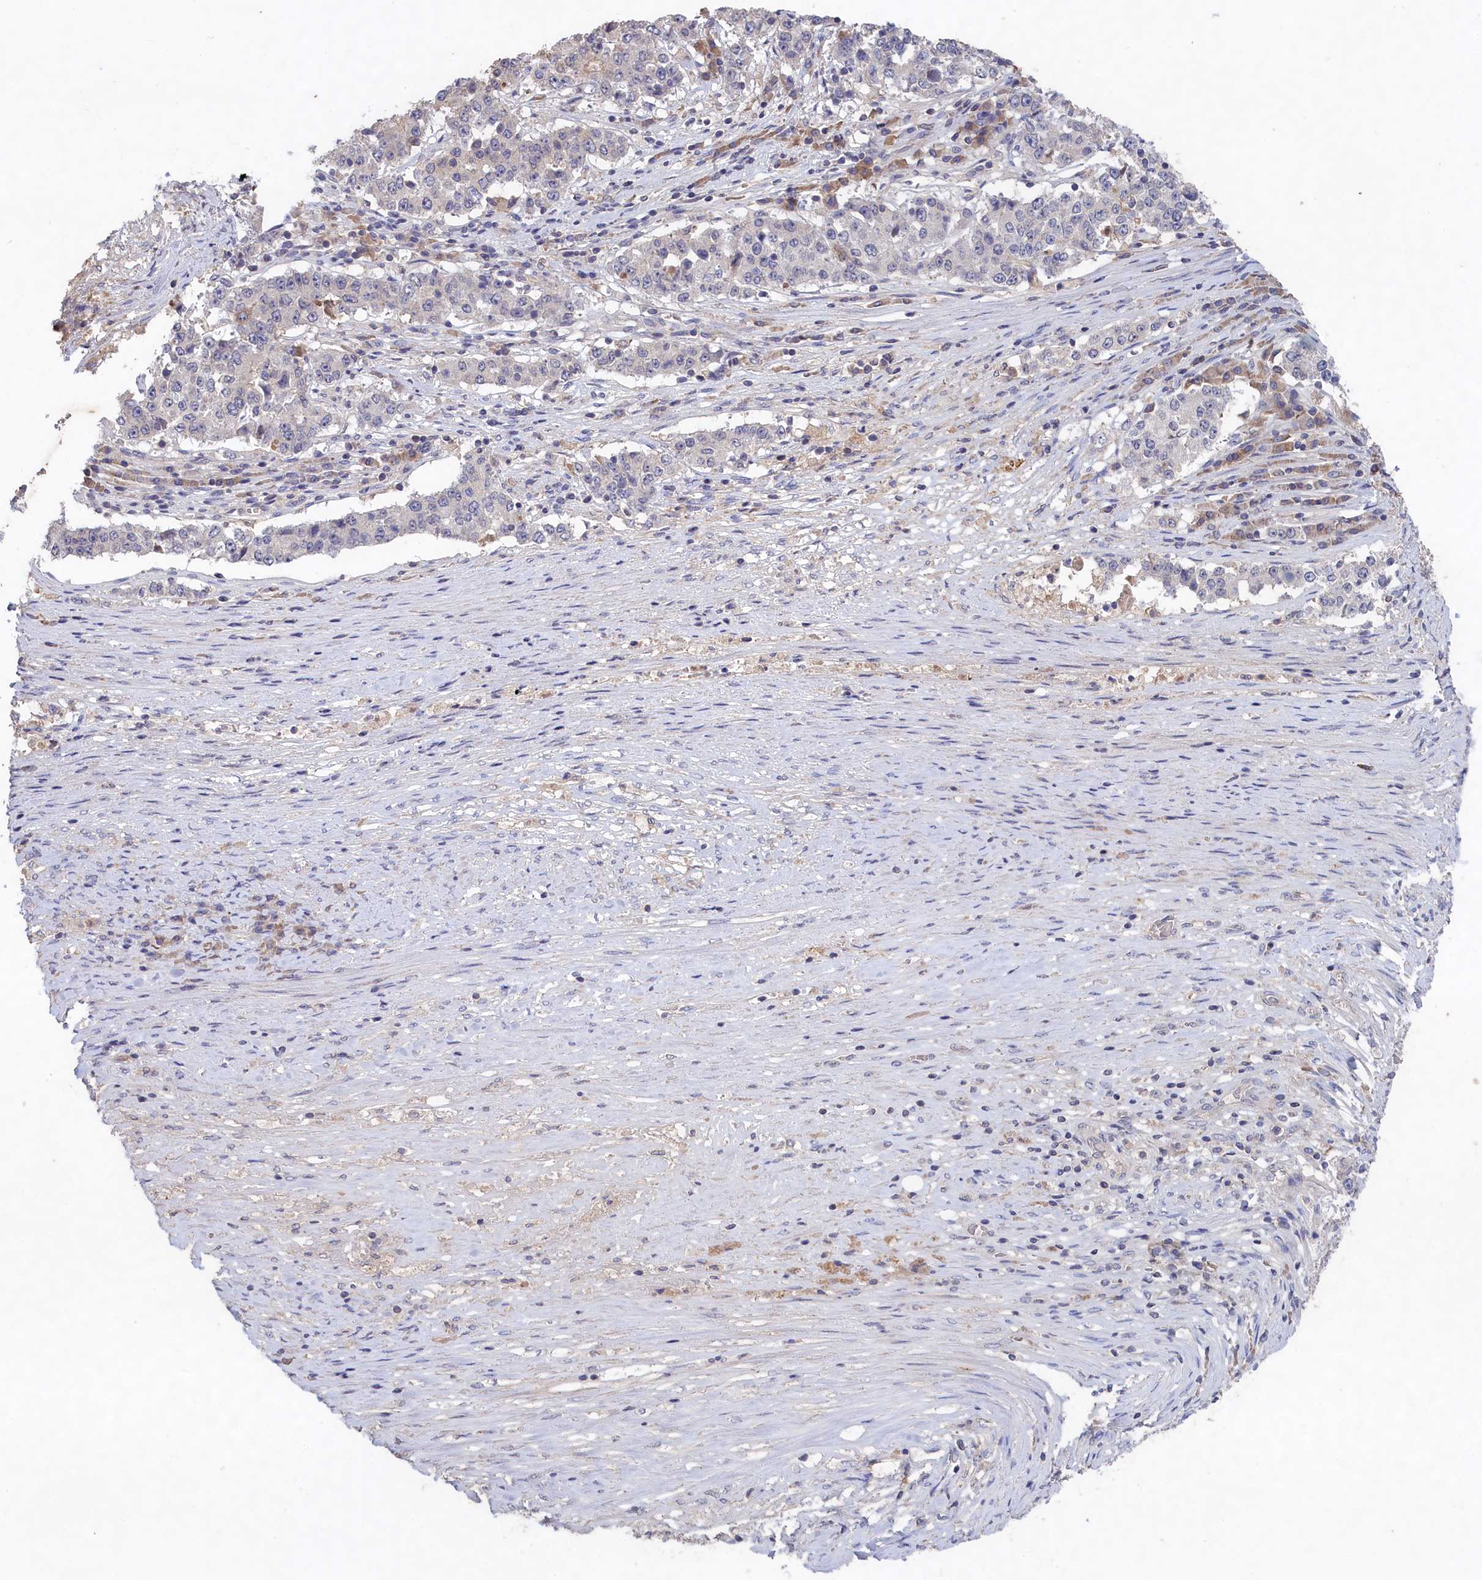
{"staining": {"intensity": "negative", "quantity": "none", "location": "none"}, "tissue": "stomach cancer", "cell_type": "Tumor cells", "image_type": "cancer", "snomed": [{"axis": "morphology", "description": "Adenocarcinoma, NOS"}, {"axis": "topography", "description": "Stomach"}], "caption": "Micrograph shows no protein staining in tumor cells of adenocarcinoma (stomach) tissue.", "gene": "CELF5", "patient": {"sex": "male", "age": 59}}